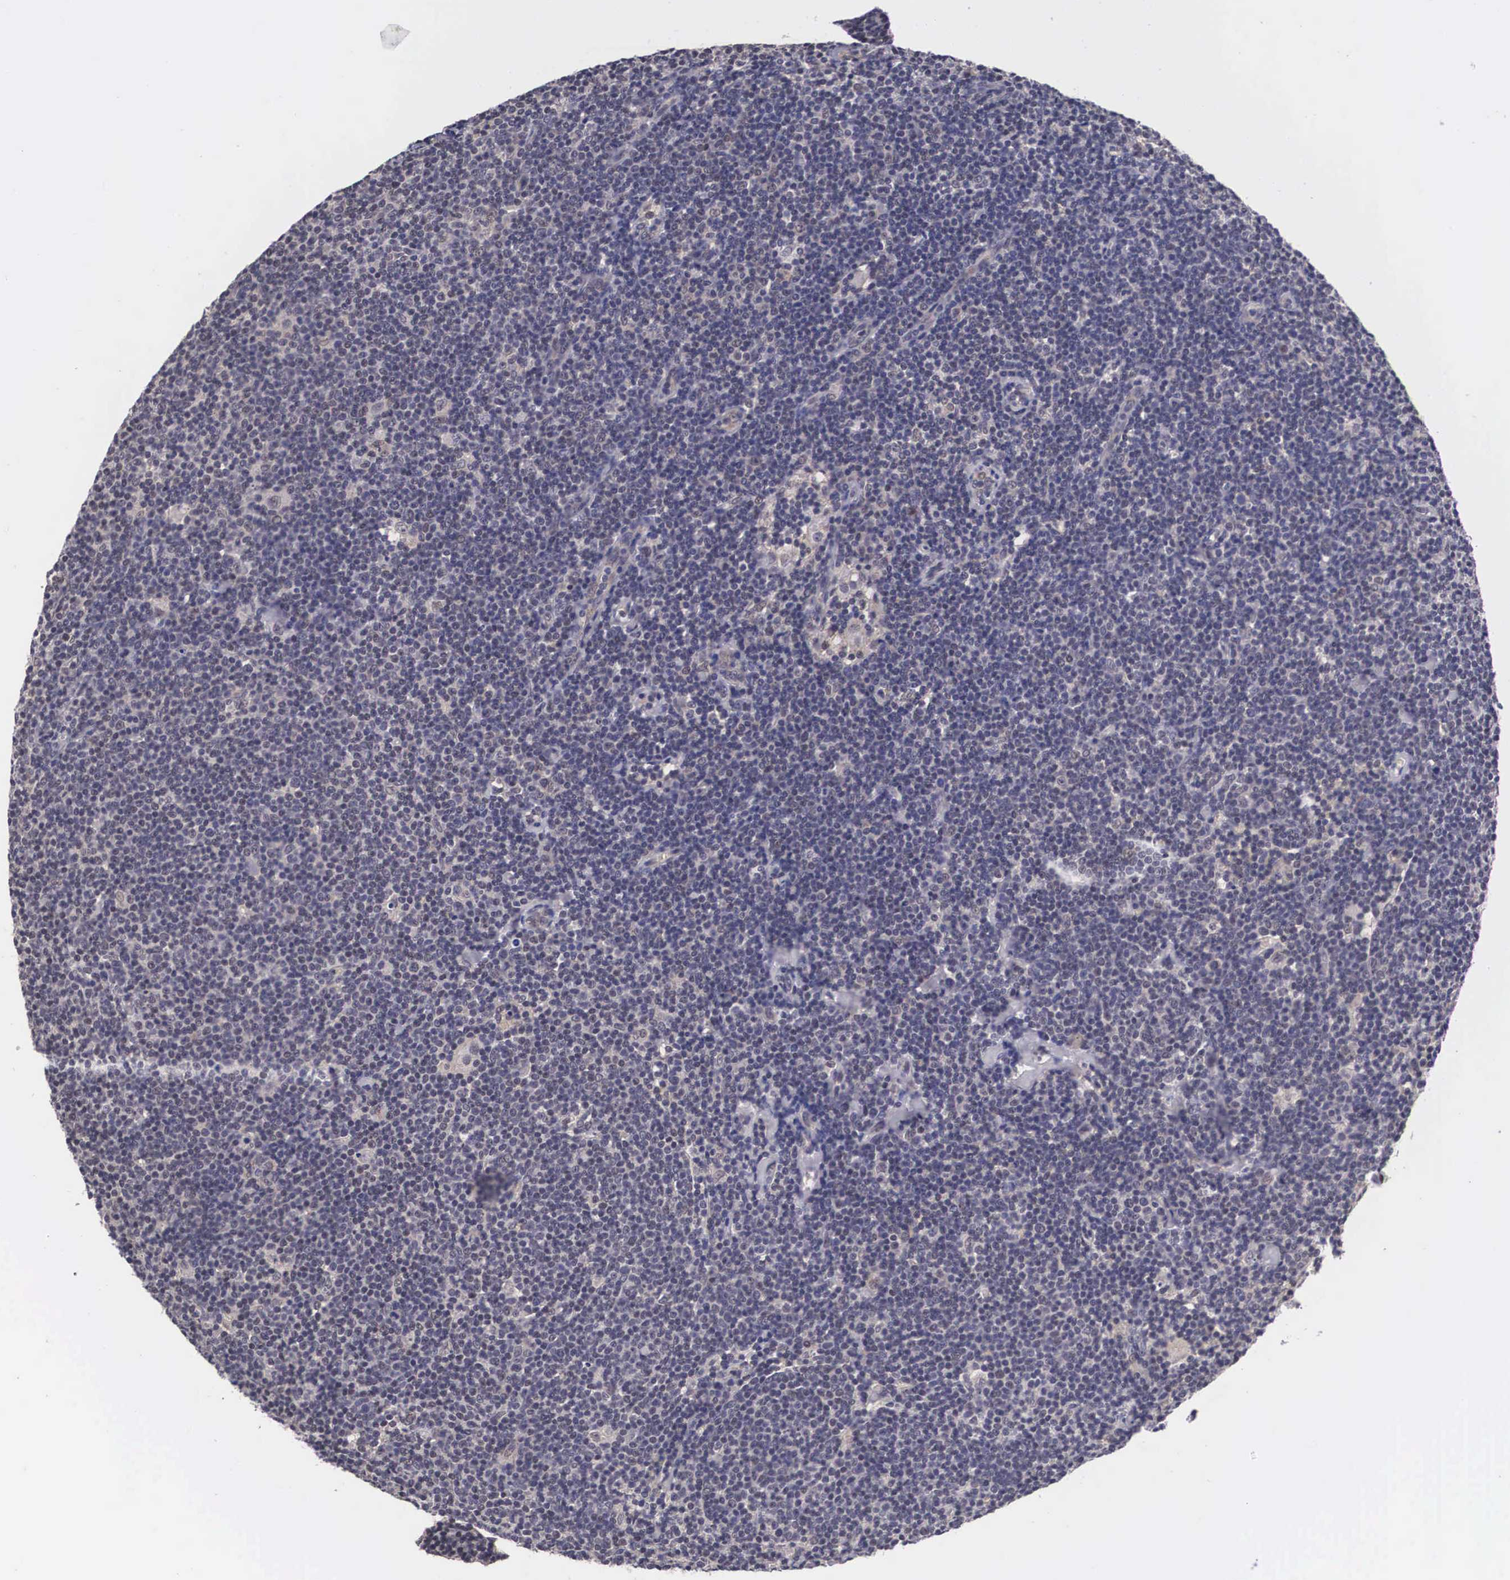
{"staining": {"intensity": "weak", "quantity": "25%-75%", "location": "cytoplasmic/membranous"}, "tissue": "lymphoma", "cell_type": "Tumor cells", "image_type": "cancer", "snomed": [{"axis": "morphology", "description": "Malignant lymphoma, non-Hodgkin's type, Low grade"}, {"axis": "topography", "description": "Lymph node"}], "caption": "Lymphoma stained with immunohistochemistry (IHC) exhibits weak cytoplasmic/membranous positivity in approximately 25%-75% of tumor cells.", "gene": "OTX2", "patient": {"sex": "male", "age": 65}}